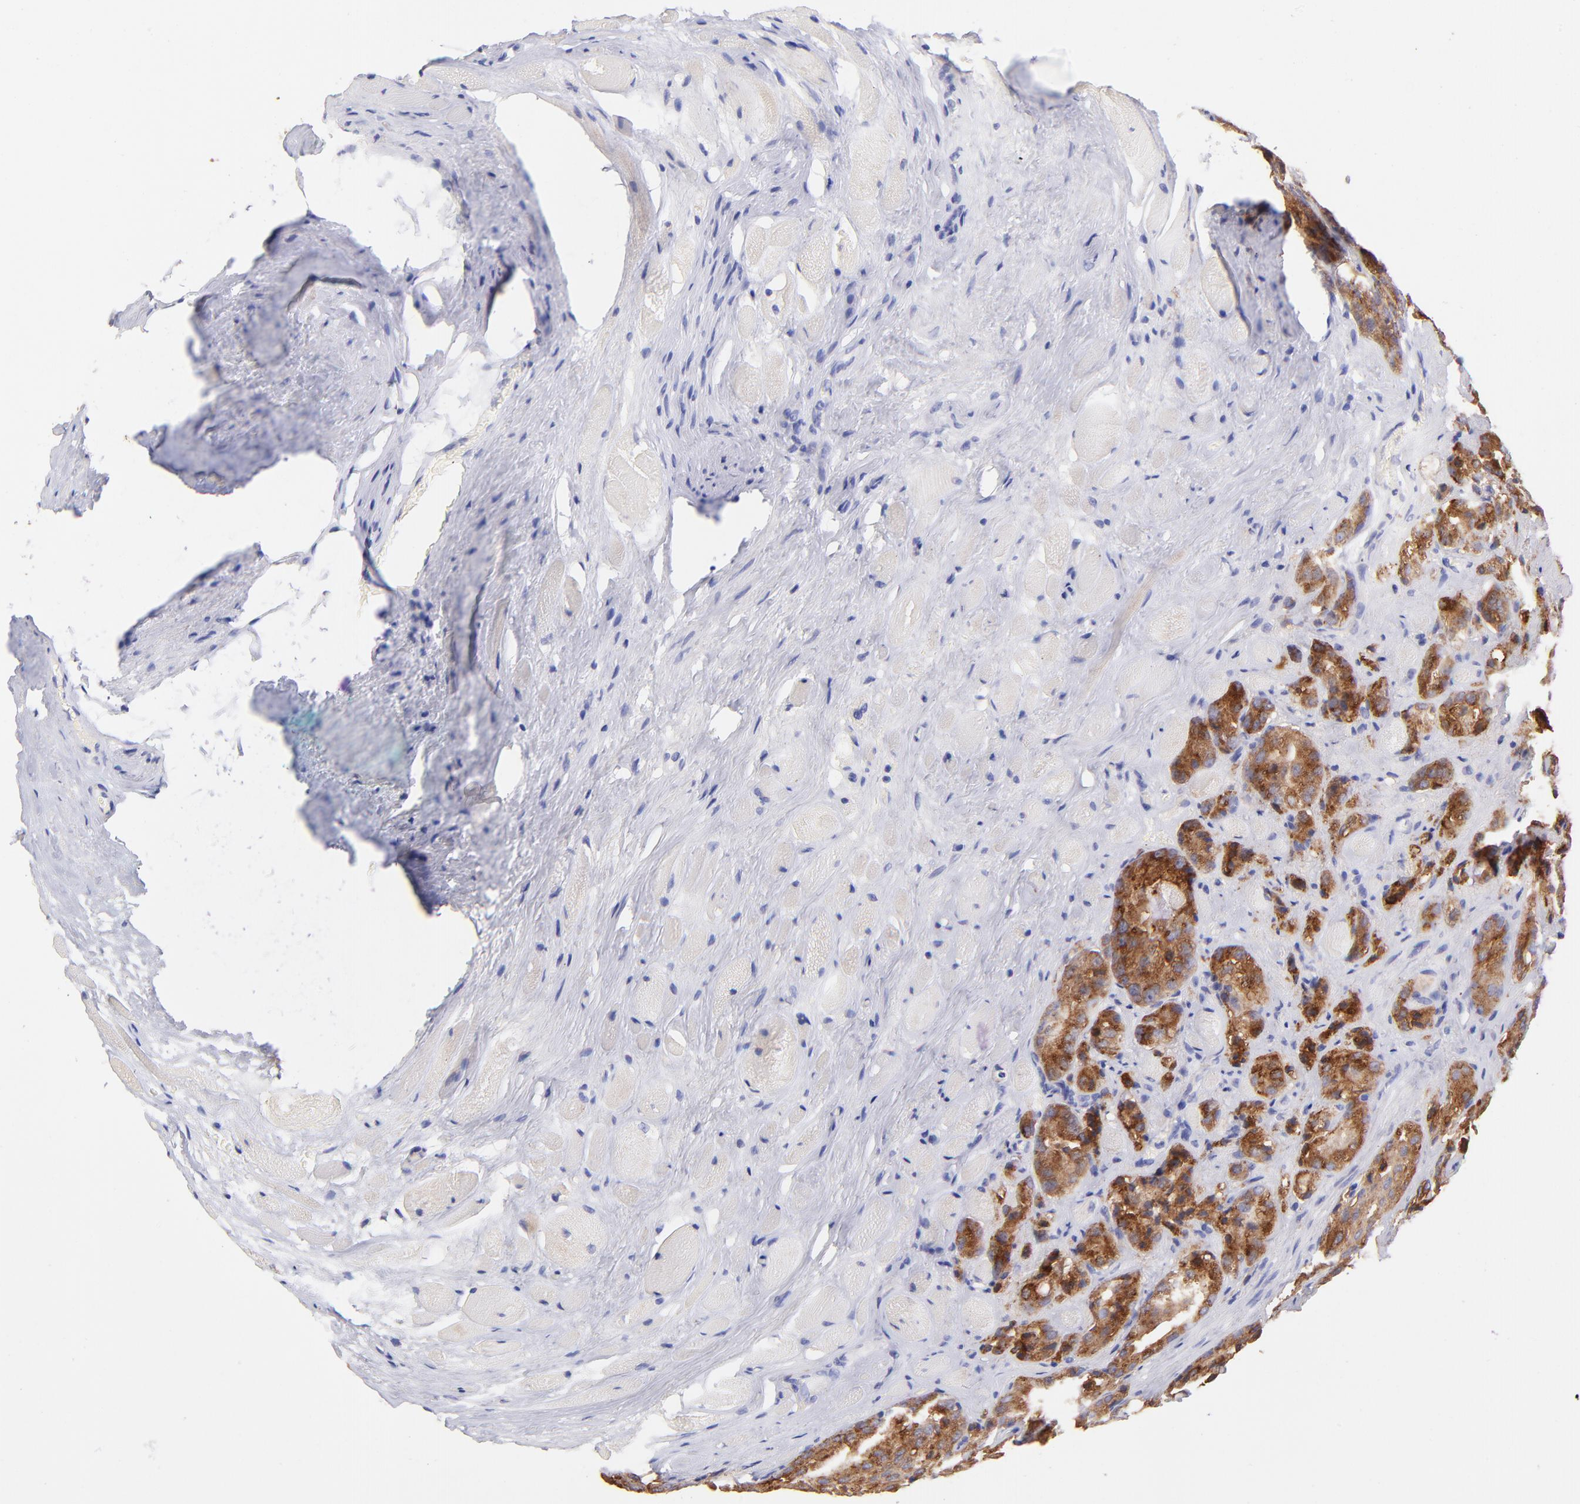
{"staining": {"intensity": "strong", "quantity": ">75%", "location": "cytoplasmic/membranous"}, "tissue": "prostate cancer", "cell_type": "Tumor cells", "image_type": "cancer", "snomed": [{"axis": "morphology", "description": "Adenocarcinoma, Medium grade"}, {"axis": "topography", "description": "Prostate"}], "caption": "IHC staining of prostate medium-grade adenocarcinoma, which displays high levels of strong cytoplasmic/membranous staining in about >75% of tumor cells indicating strong cytoplasmic/membranous protein expression. The staining was performed using DAB (3,3'-diaminobenzidine) (brown) for protein detection and nuclei were counterstained in hematoxylin (blue).", "gene": "RAB3B", "patient": {"sex": "male", "age": 60}}